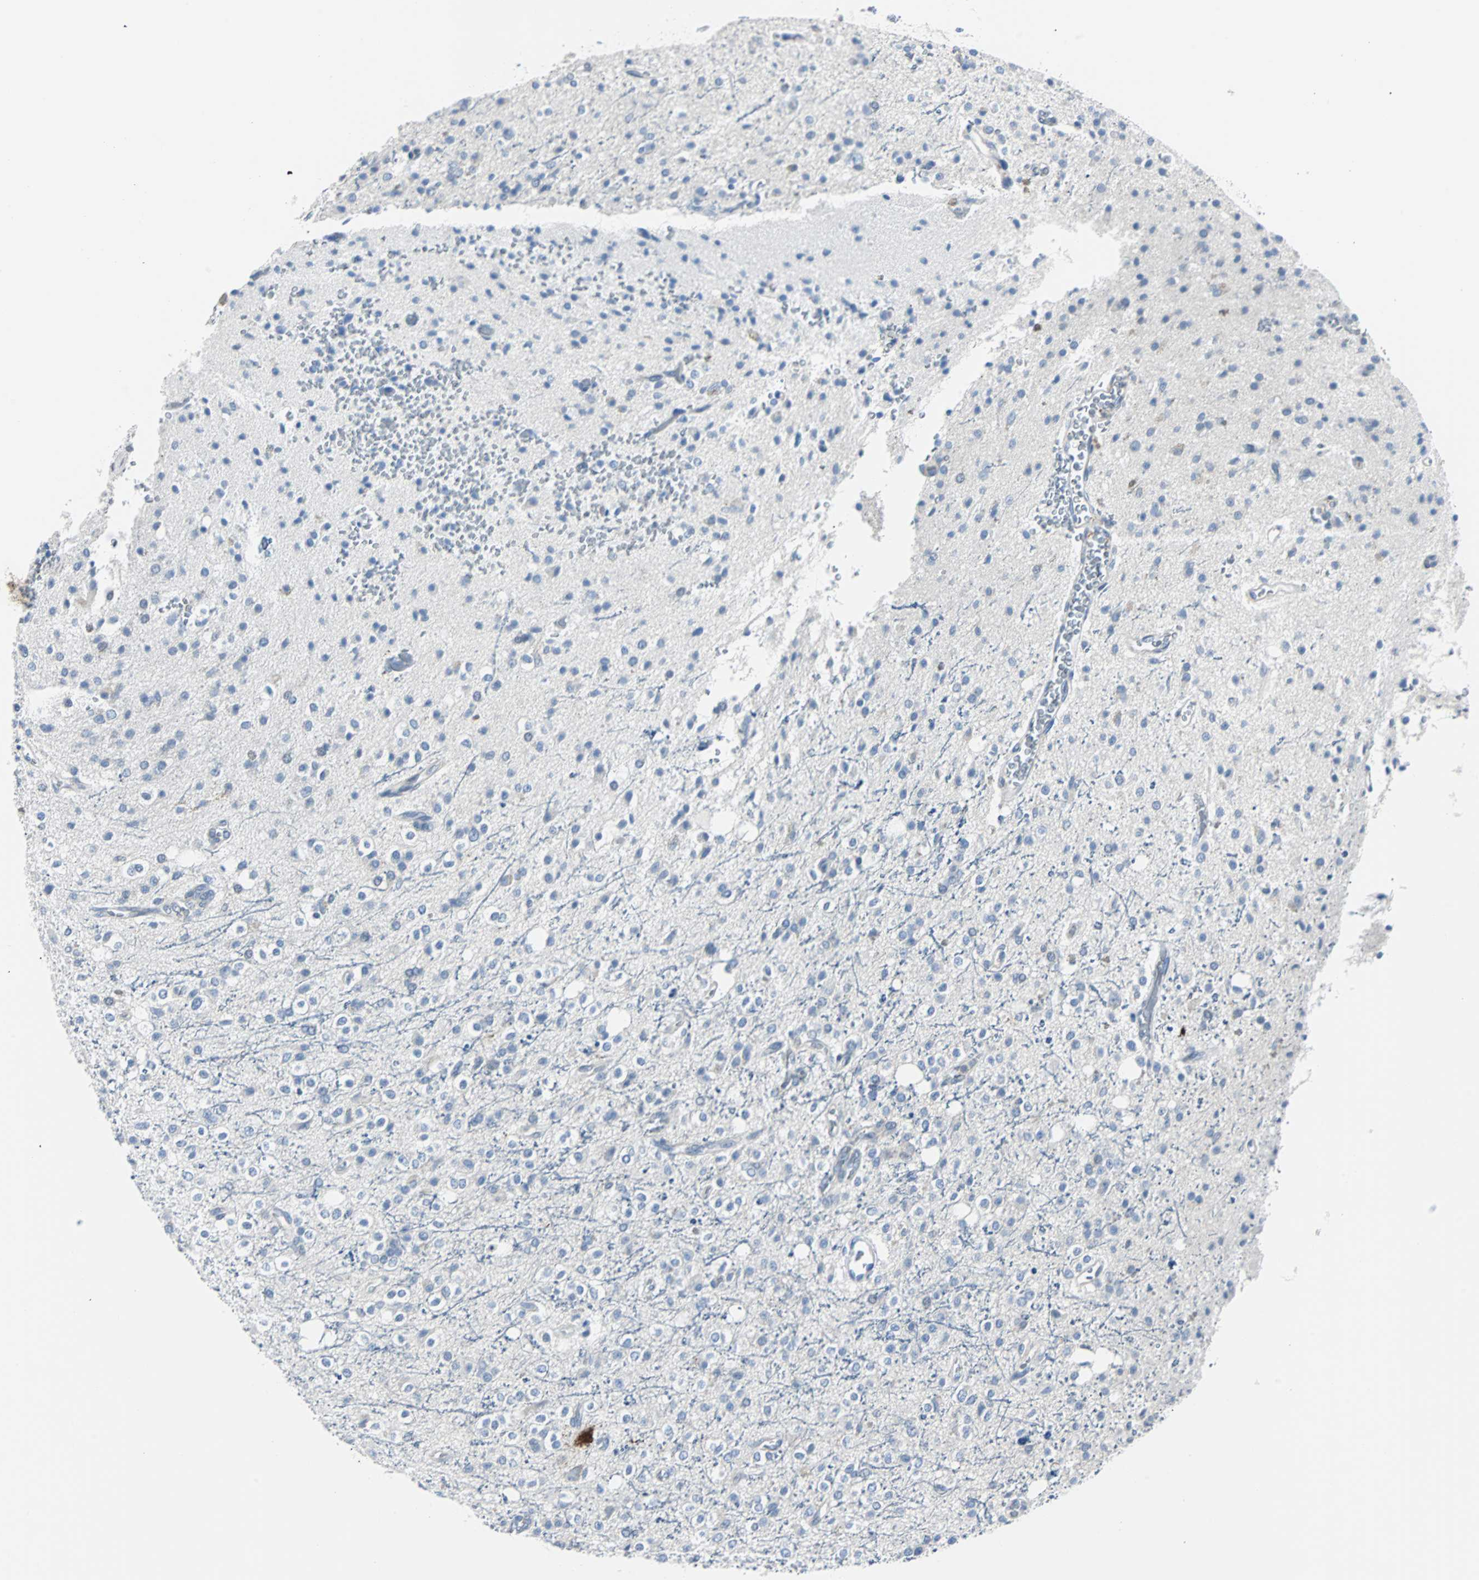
{"staining": {"intensity": "negative", "quantity": "none", "location": "none"}, "tissue": "glioma", "cell_type": "Tumor cells", "image_type": "cancer", "snomed": [{"axis": "morphology", "description": "Glioma, malignant, High grade"}, {"axis": "topography", "description": "Brain"}], "caption": "Immunohistochemistry of human glioma demonstrates no positivity in tumor cells.", "gene": "RASA1", "patient": {"sex": "male", "age": 47}}